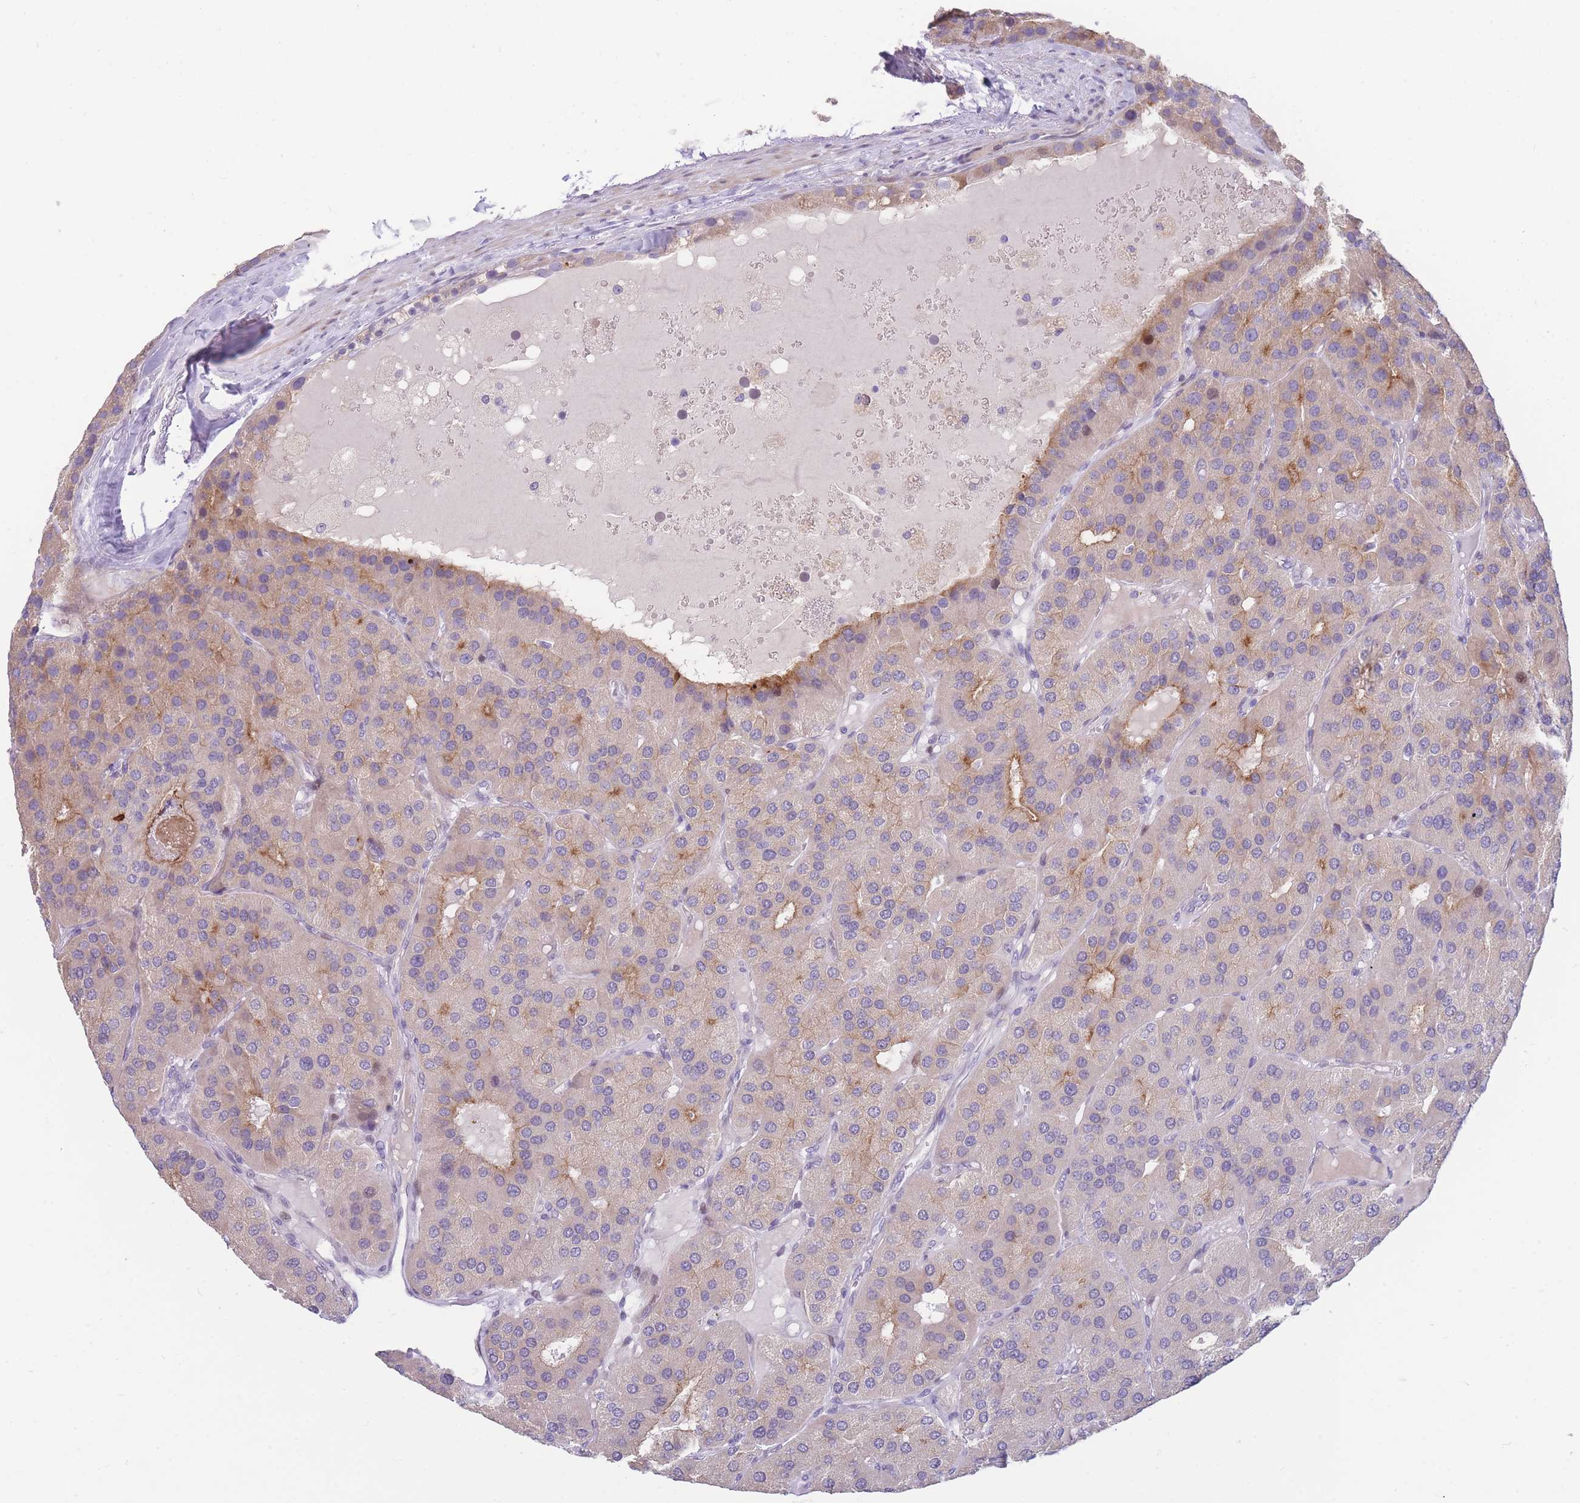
{"staining": {"intensity": "weak", "quantity": "<25%", "location": "cytoplasmic/membranous"}, "tissue": "parathyroid gland", "cell_type": "Glandular cells", "image_type": "normal", "snomed": [{"axis": "morphology", "description": "Normal tissue, NOS"}, {"axis": "morphology", "description": "Adenoma, NOS"}, {"axis": "topography", "description": "Parathyroid gland"}], "caption": "DAB (3,3'-diaminobenzidine) immunohistochemical staining of unremarkable parathyroid gland exhibits no significant positivity in glandular cells. (Brightfield microscopy of DAB (3,3'-diaminobenzidine) immunohistochemistry at high magnification).", "gene": "SHCBP1", "patient": {"sex": "female", "age": 86}}